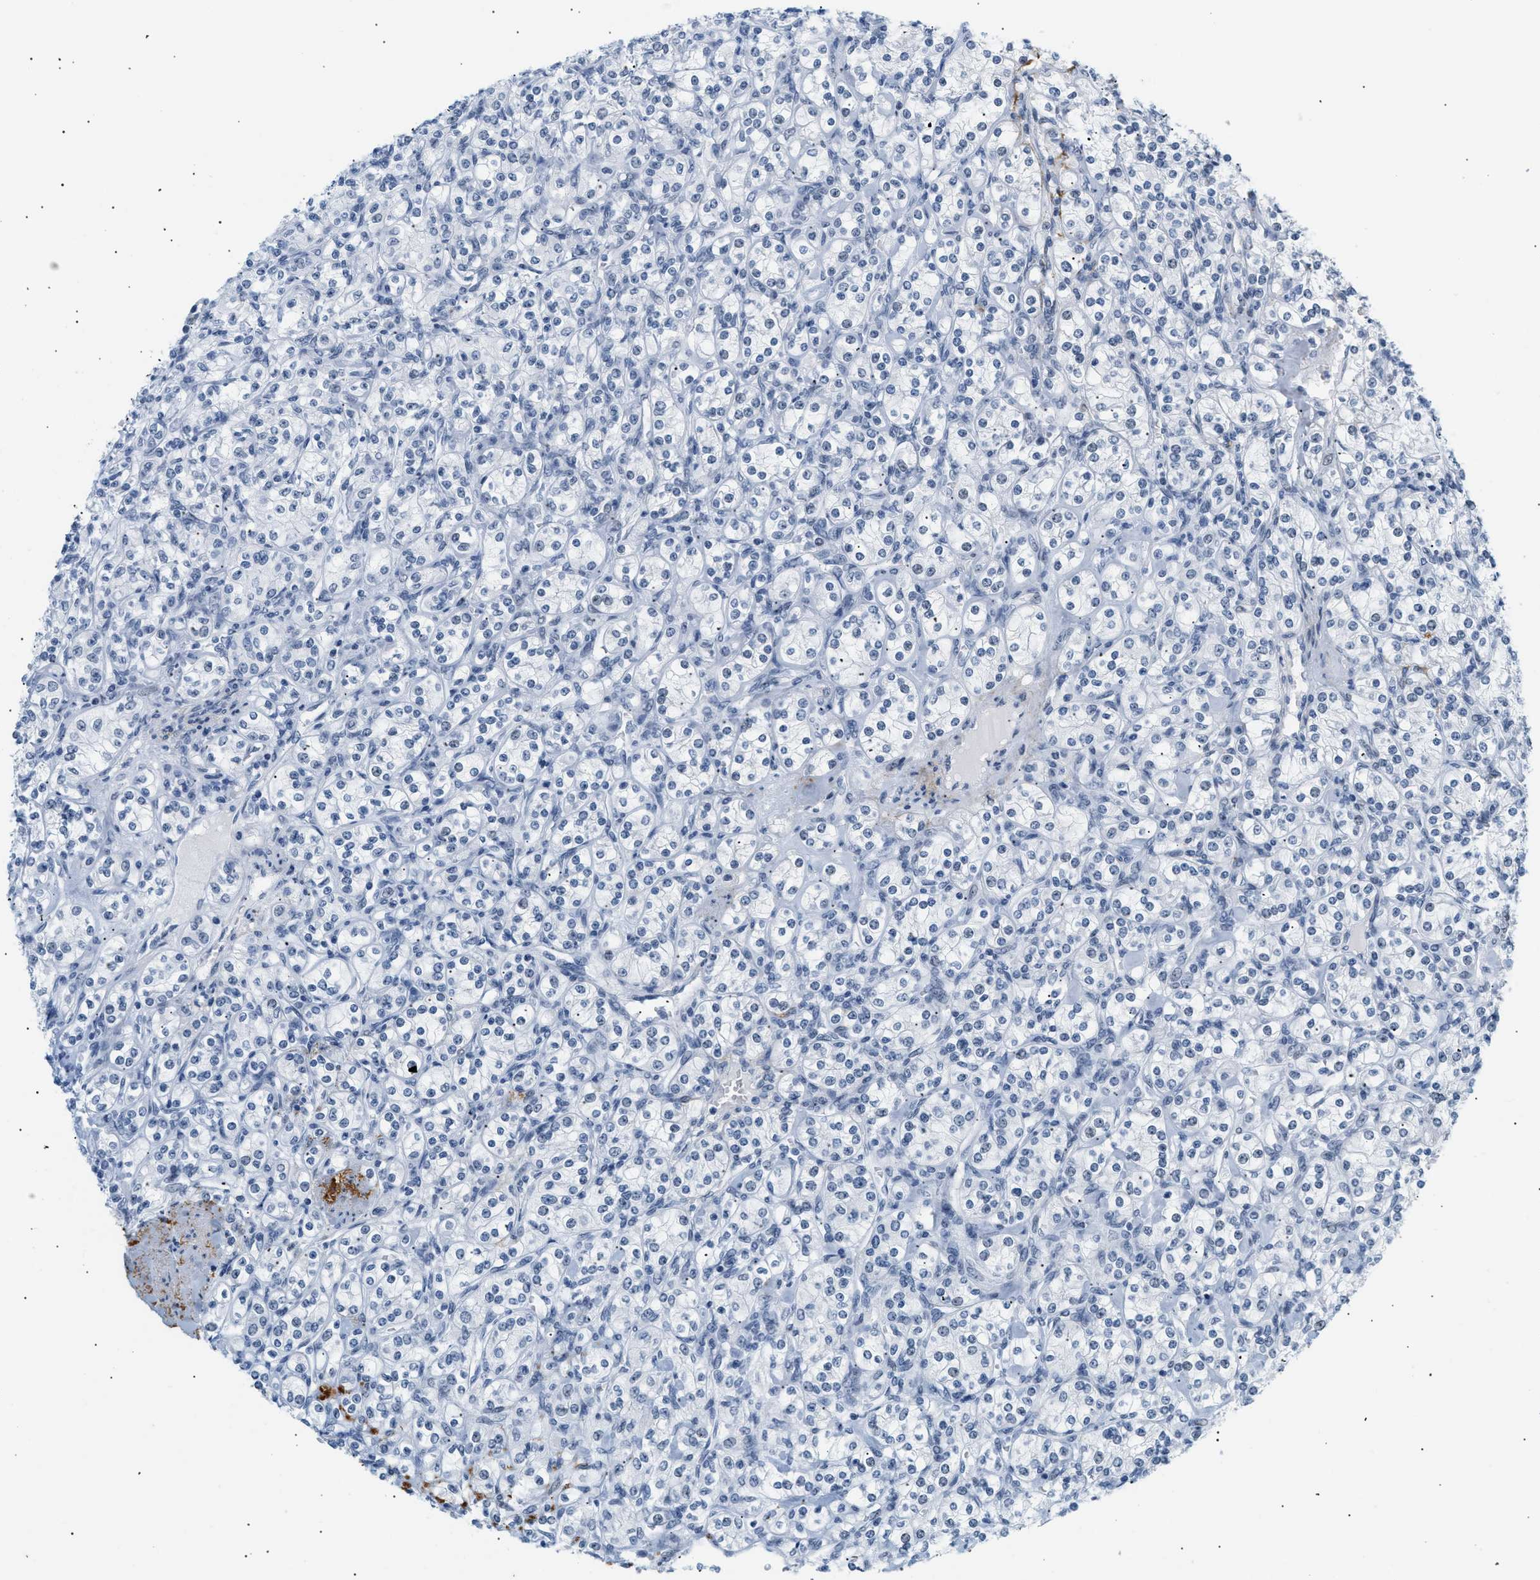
{"staining": {"intensity": "negative", "quantity": "none", "location": "none"}, "tissue": "renal cancer", "cell_type": "Tumor cells", "image_type": "cancer", "snomed": [{"axis": "morphology", "description": "Adenocarcinoma, NOS"}, {"axis": "topography", "description": "Kidney"}], "caption": "Immunohistochemistry (IHC) micrograph of neoplastic tissue: human renal cancer stained with DAB displays no significant protein staining in tumor cells. (DAB (3,3'-diaminobenzidine) immunohistochemistry with hematoxylin counter stain).", "gene": "ELN", "patient": {"sex": "male", "age": 77}}